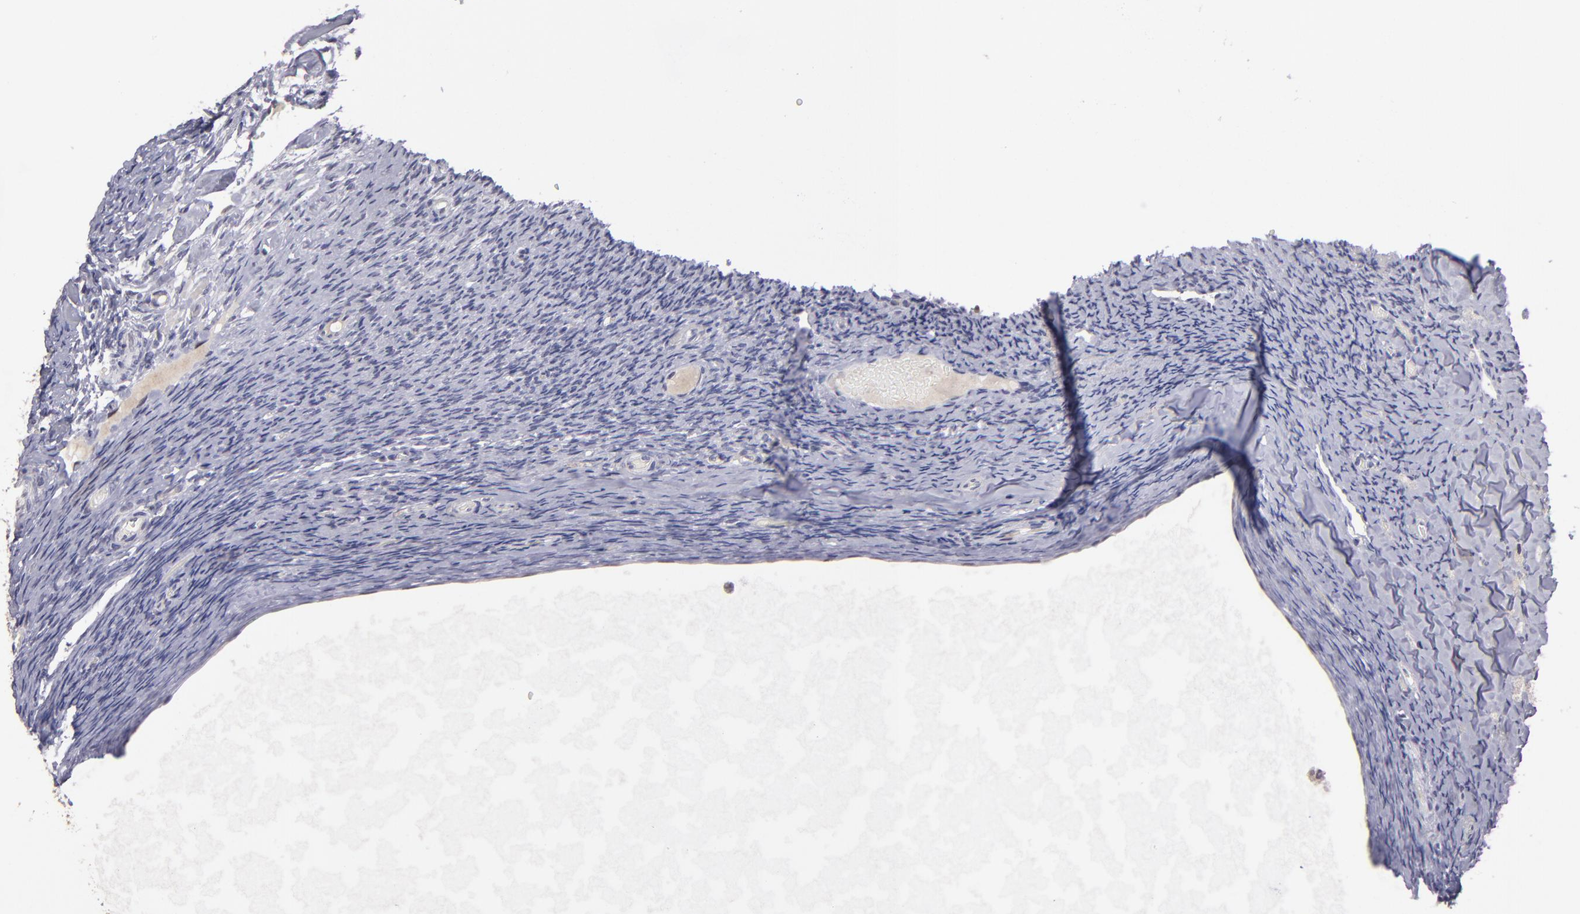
{"staining": {"intensity": "negative", "quantity": "none", "location": "none"}, "tissue": "ovary", "cell_type": "Follicle cells", "image_type": "normal", "snomed": [{"axis": "morphology", "description": "Normal tissue, NOS"}, {"axis": "topography", "description": "Ovary"}], "caption": "Follicle cells show no significant positivity in normal ovary. (Brightfield microscopy of DAB immunohistochemistry (IHC) at high magnification).", "gene": "OTUB2", "patient": {"sex": "female", "age": 60}}